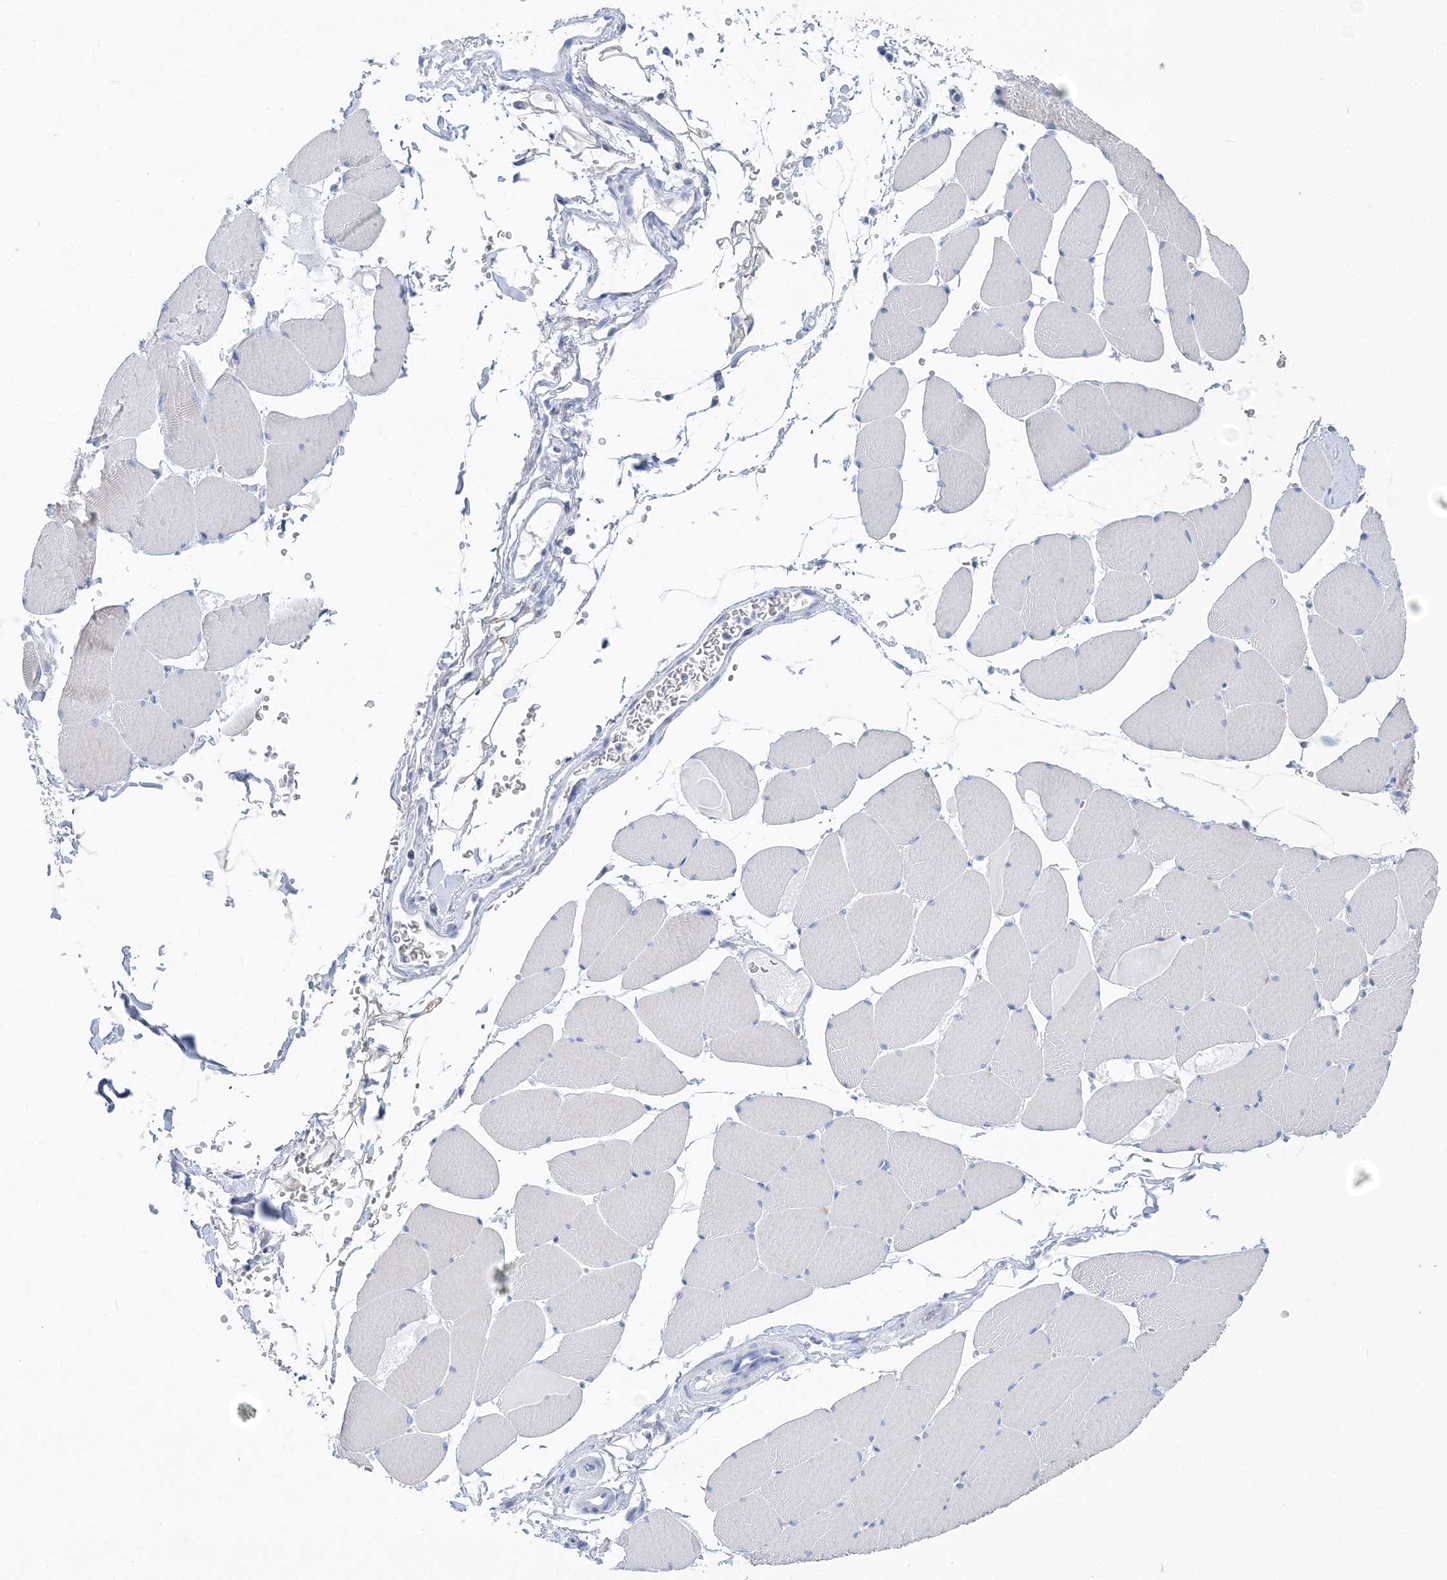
{"staining": {"intensity": "negative", "quantity": "none", "location": "none"}, "tissue": "skeletal muscle", "cell_type": "Myocytes", "image_type": "normal", "snomed": [{"axis": "morphology", "description": "Normal tissue, NOS"}, {"axis": "topography", "description": "Skeletal muscle"}, {"axis": "topography", "description": "Head-Neck"}], "caption": "Immunohistochemistry of benign skeletal muscle reveals no positivity in myocytes.", "gene": "SLC5A6", "patient": {"sex": "male", "age": 66}}